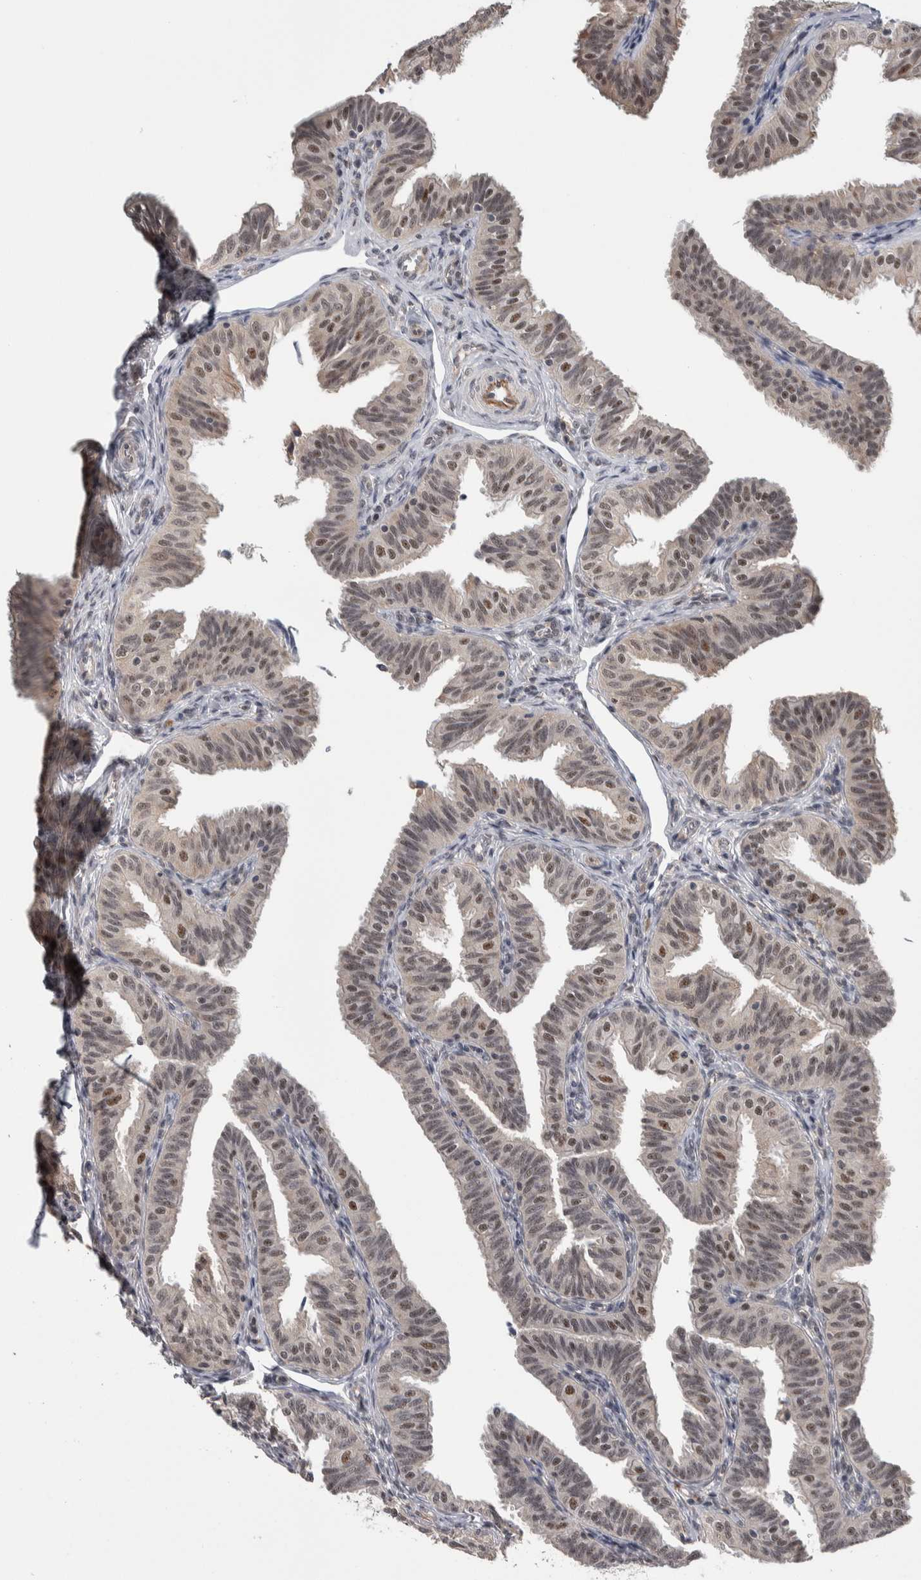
{"staining": {"intensity": "weak", "quantity": "25%-75%", "location": "nuclear"}, "tissue": "fallopian tube", "cell_type": "Glandular cells", "image_type": "normal", "snomed": [{"axis": "morphology", "description": "Normal tissue, NOS"}, {"axis": "topography", "description": "Fallopian tube"}], "caption": "Brown immunohistochemical staining in benign fallopian tube exhibits weak nuclear expression in about 25%-75% of glandular cells.", "gene": "PRDM4", "patient": {"sex": "female", "age": 35}}